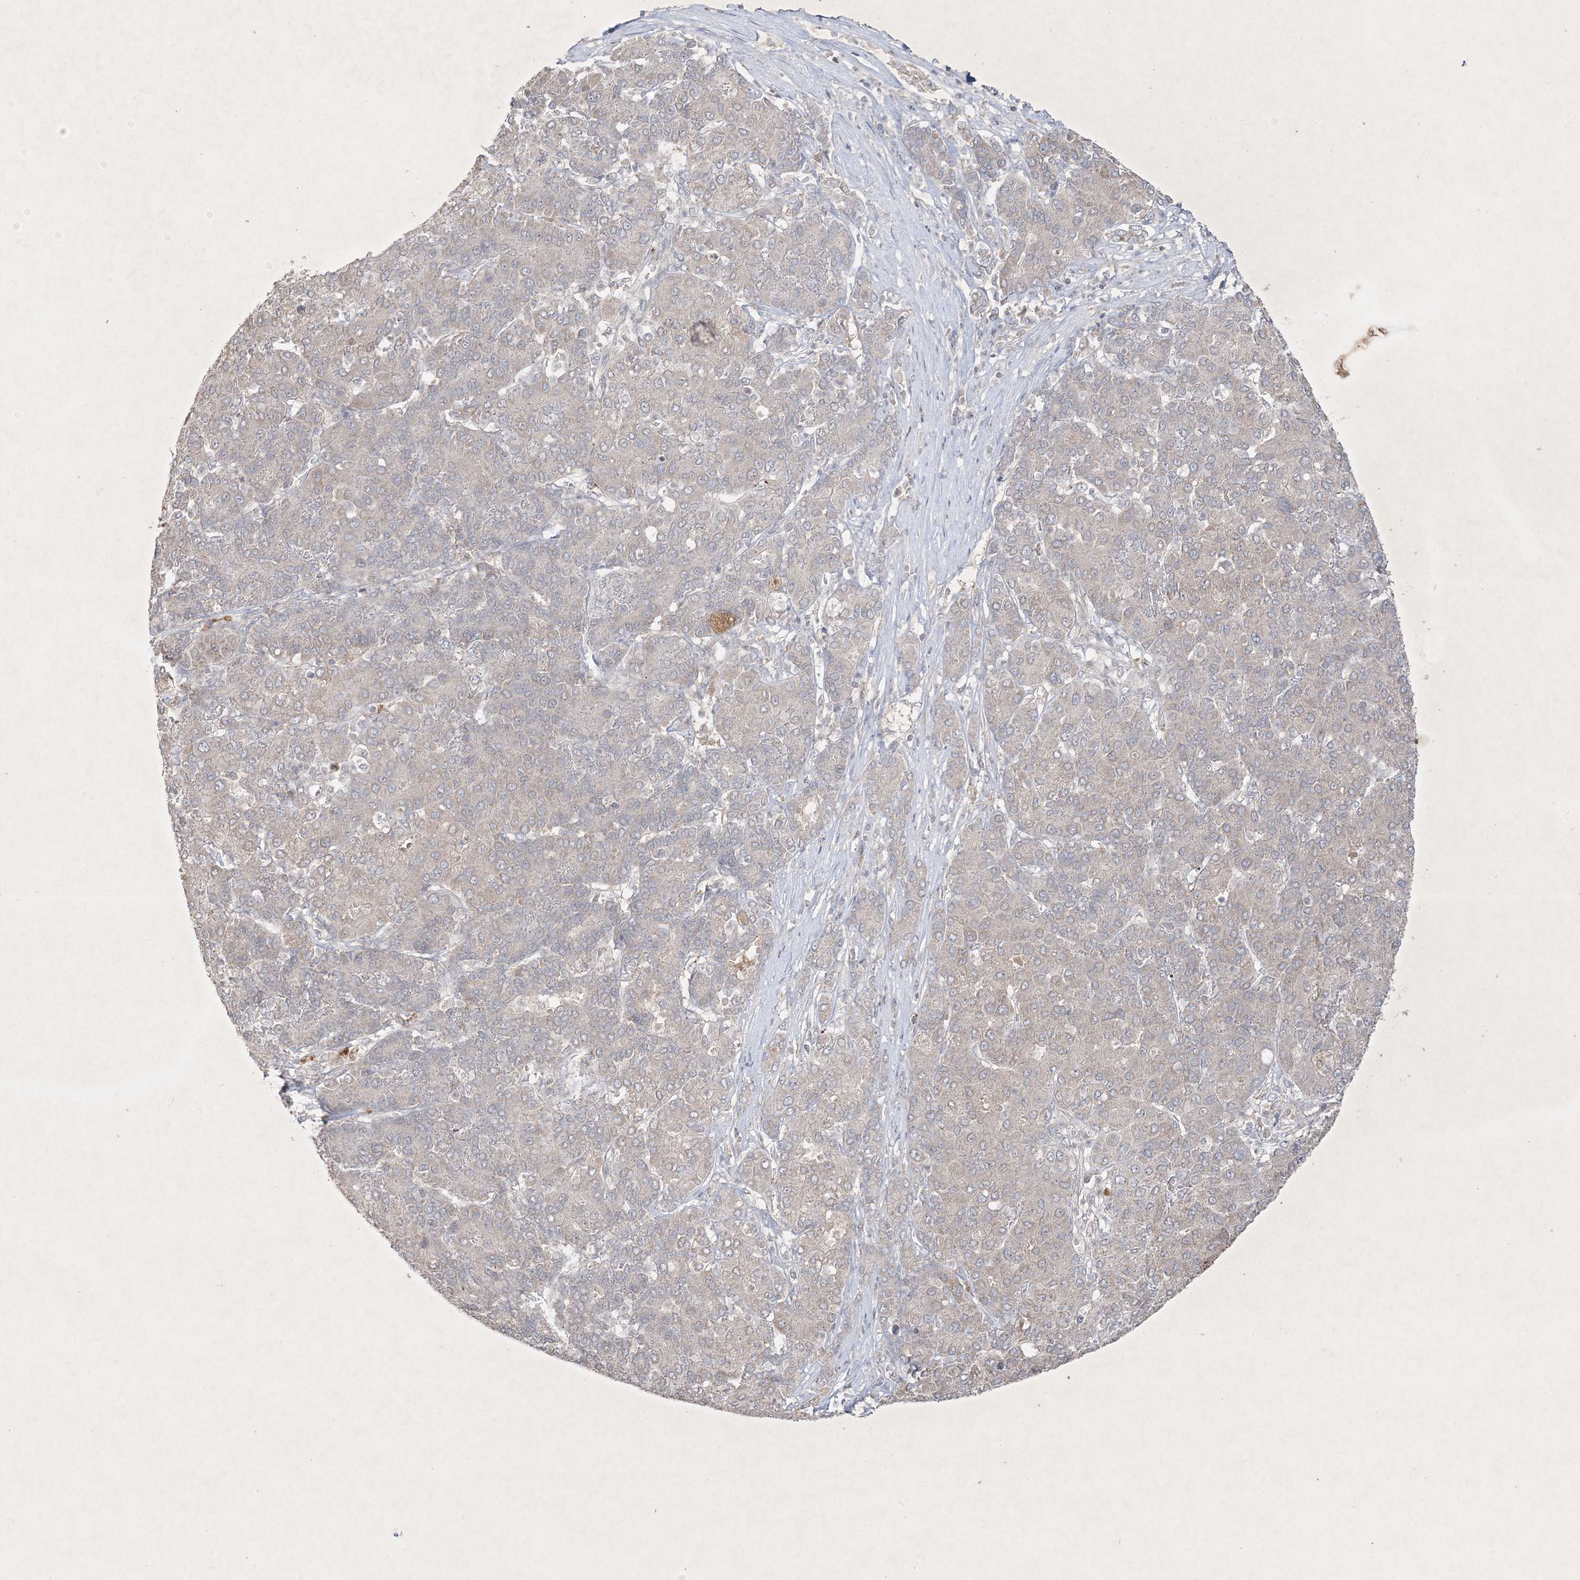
{"staining": {"intensity": "negative", "quantity": "none", "location": "none"}, "tissue": "liver cancer", "cell_type": "Tumor cells", "image_type": "cancer", "snomed": [{"axis": "morphology", "description": "Carcinoma, Hepatocellular, NOS"}, {"axis": "topography", "description": "Liver"}], "caption": "Immunohistochemistry (IHC) of hepatocellular carcinoma (liver) displays no expression in tumor cells.", "gene": "PRSS36", "patient": {"sex": "male", "age": 65}}